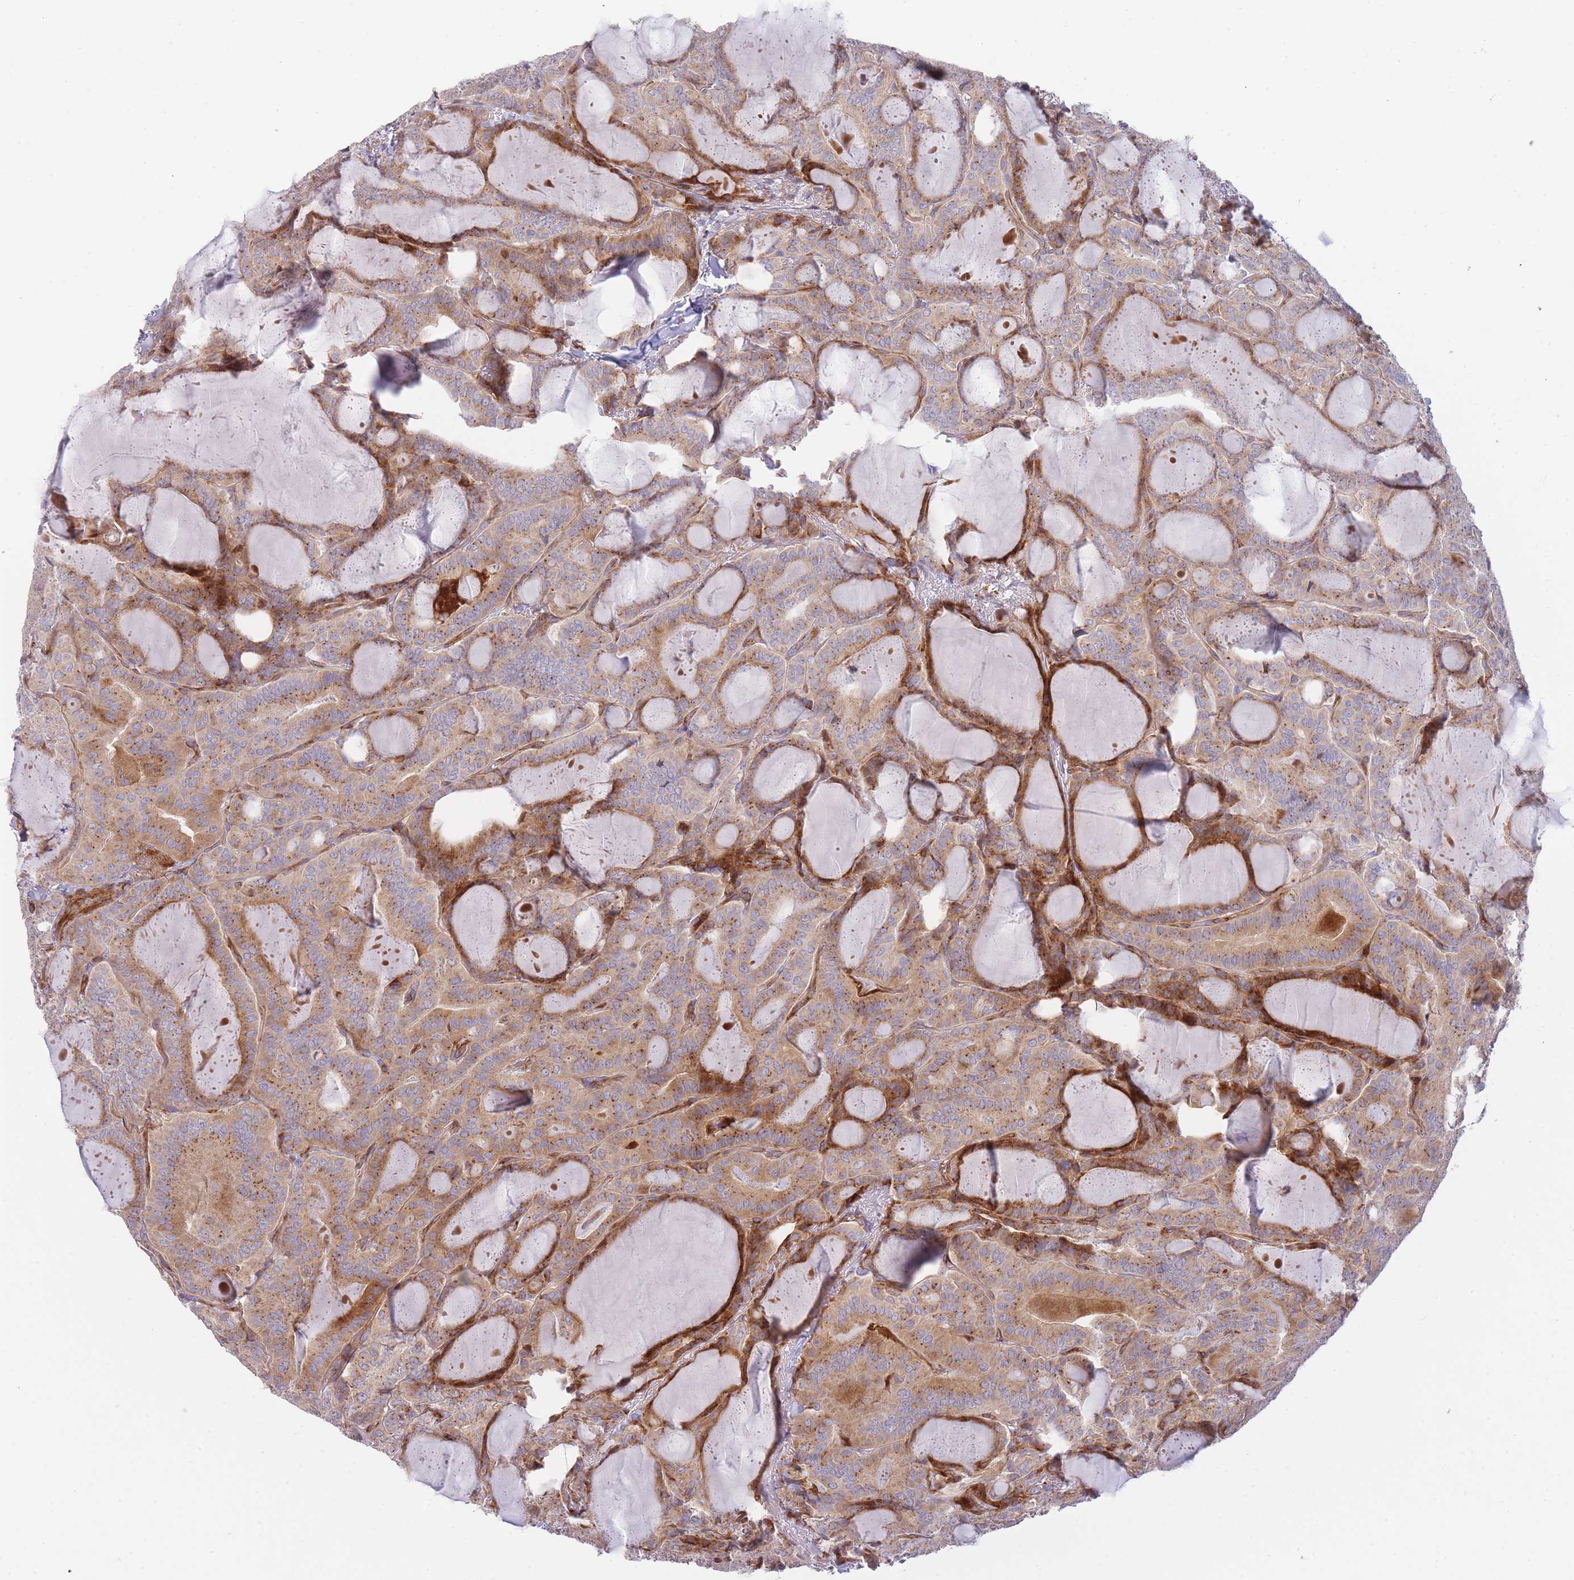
{"staining": {"intensity": "moderate", "quantity": ">75%", "location": "cytoplasmic/membranous"}, "tissue": "thyroid cancer", "cell_type": "Tumor cells", "image_type": "cancer", "snomed": [{"axis": "morphology", "description": "Papillary adenocarcinoma, NOS"}, {"axis": "topography", "description": "Thyroid gland"}], "caption": "Human thyroid papillary adenocarcinoma stained with a brown dye shows moderate cytoplasmic/membranous positive expression in about >75% of tumor cells.", "gene": "ATP5MC2", "patient": {"sex": "female", "age": 68}}